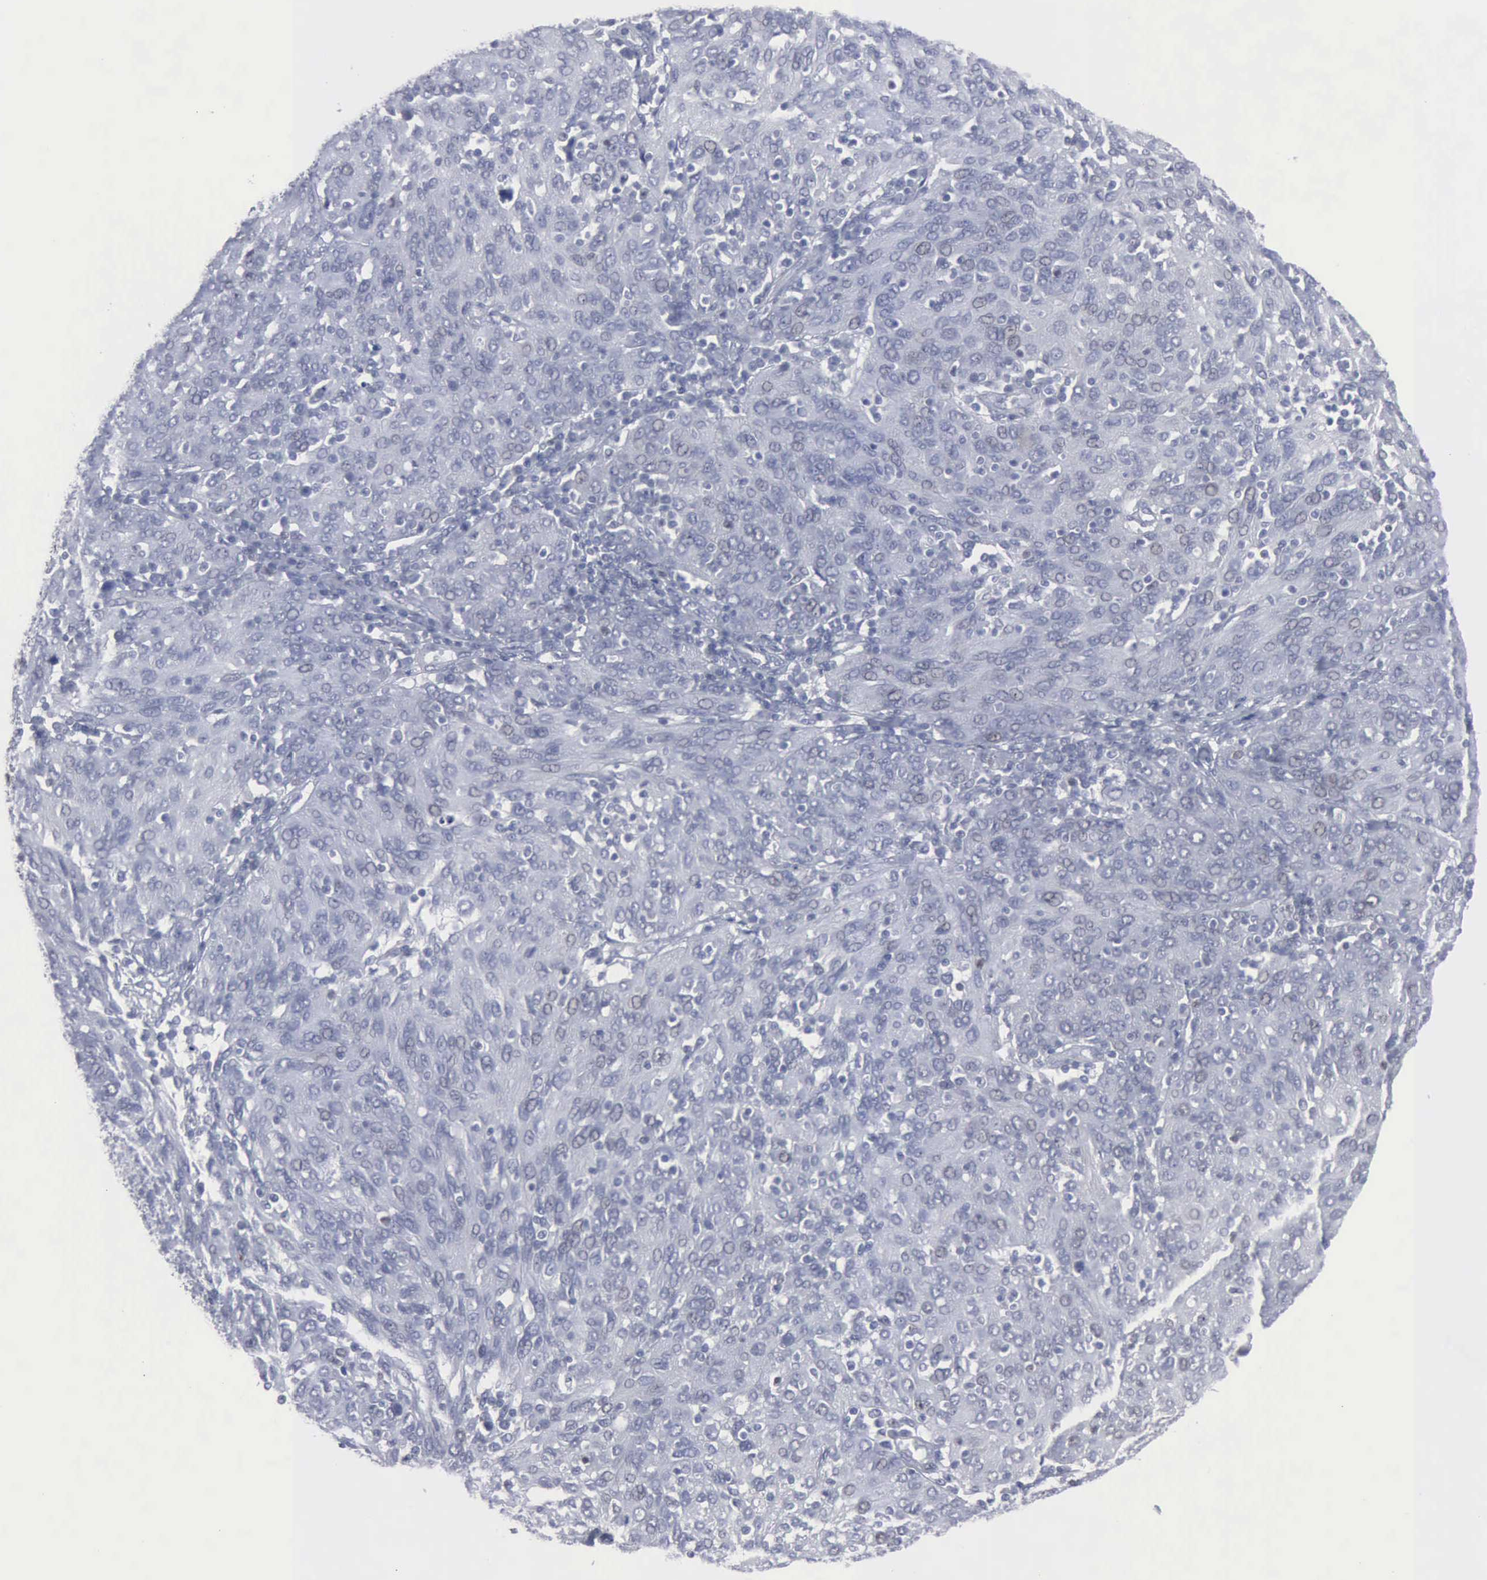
{"staining": {"intensity": "negative", "quantity": "none", "location": "none"}, "tissue": "ovarian cancer", "cell_type": "Tumor cells", "image_type": "cancer", "snomed": [{"axis": "morphology", "description": "Carcinoma, endometroid"}, {"axis": "topography", "description": "Ovary"}], "caption": "DAB (3,3'-diaminobenzidine) immunohistochemical staining of ovarian cancer (endometroid carcinoma) displays no significant positivity in tumor cells. (DAB immunohistochemistry with hematoxylin counter stain).", "gene": "MCM5", "patient": {"sex": "female", "age": 50}}